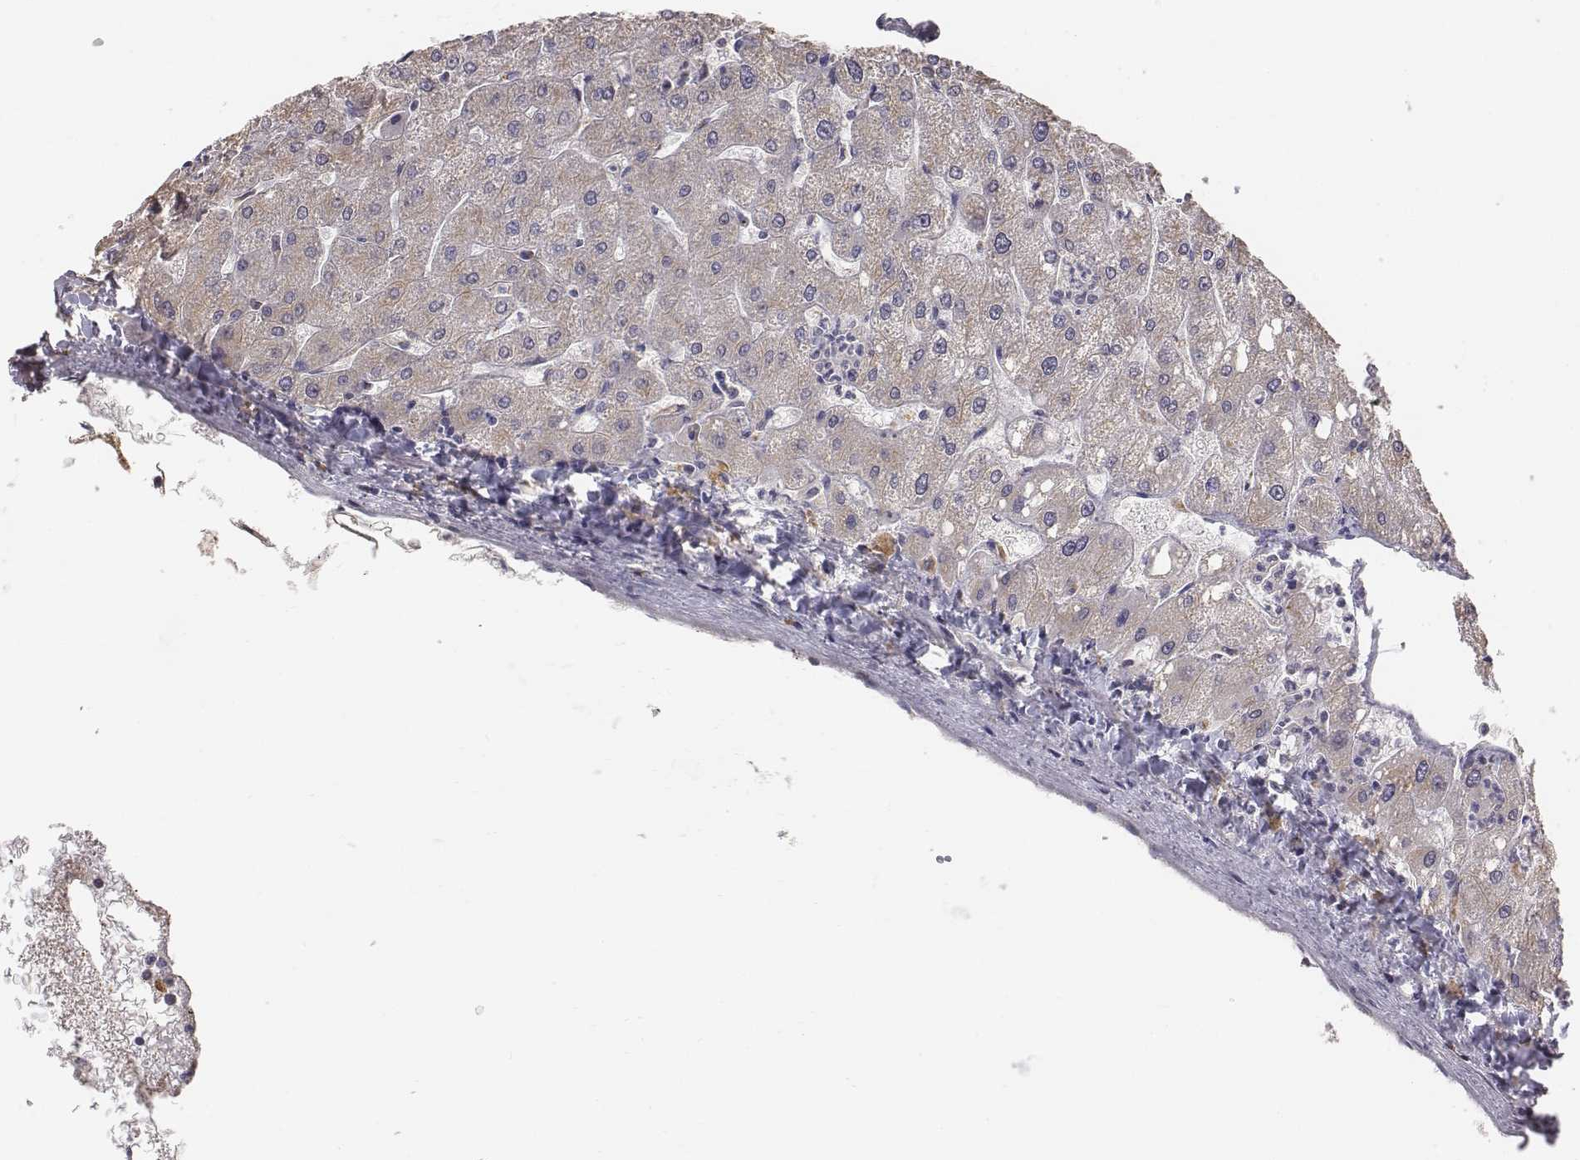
{"staining": {"intensity": "weak", "quantity": ">75%", "location": "cytoplasmic/membranous"}, "tissue": "liver", "cell_type": "Cholangiocytes", "image_type": "normal", "snomed": [{"axis": "morphology", "description": "Normal tissue, NOS"}, {"axis": "topography", "description": "Liver"}], "caption": "Immunohistochemistry (IHC) image of unremarkable liver: liver stained using immunohistochemistry (IHC) reveals low levels of weak protein expression localized specifically in the cytoplasmic/membranous of cholangiocytes, appearing as a cytoplasmic/membranous brown color.", "gene": "AP1B1", "patient": {"sex": "male", "age": 67}}